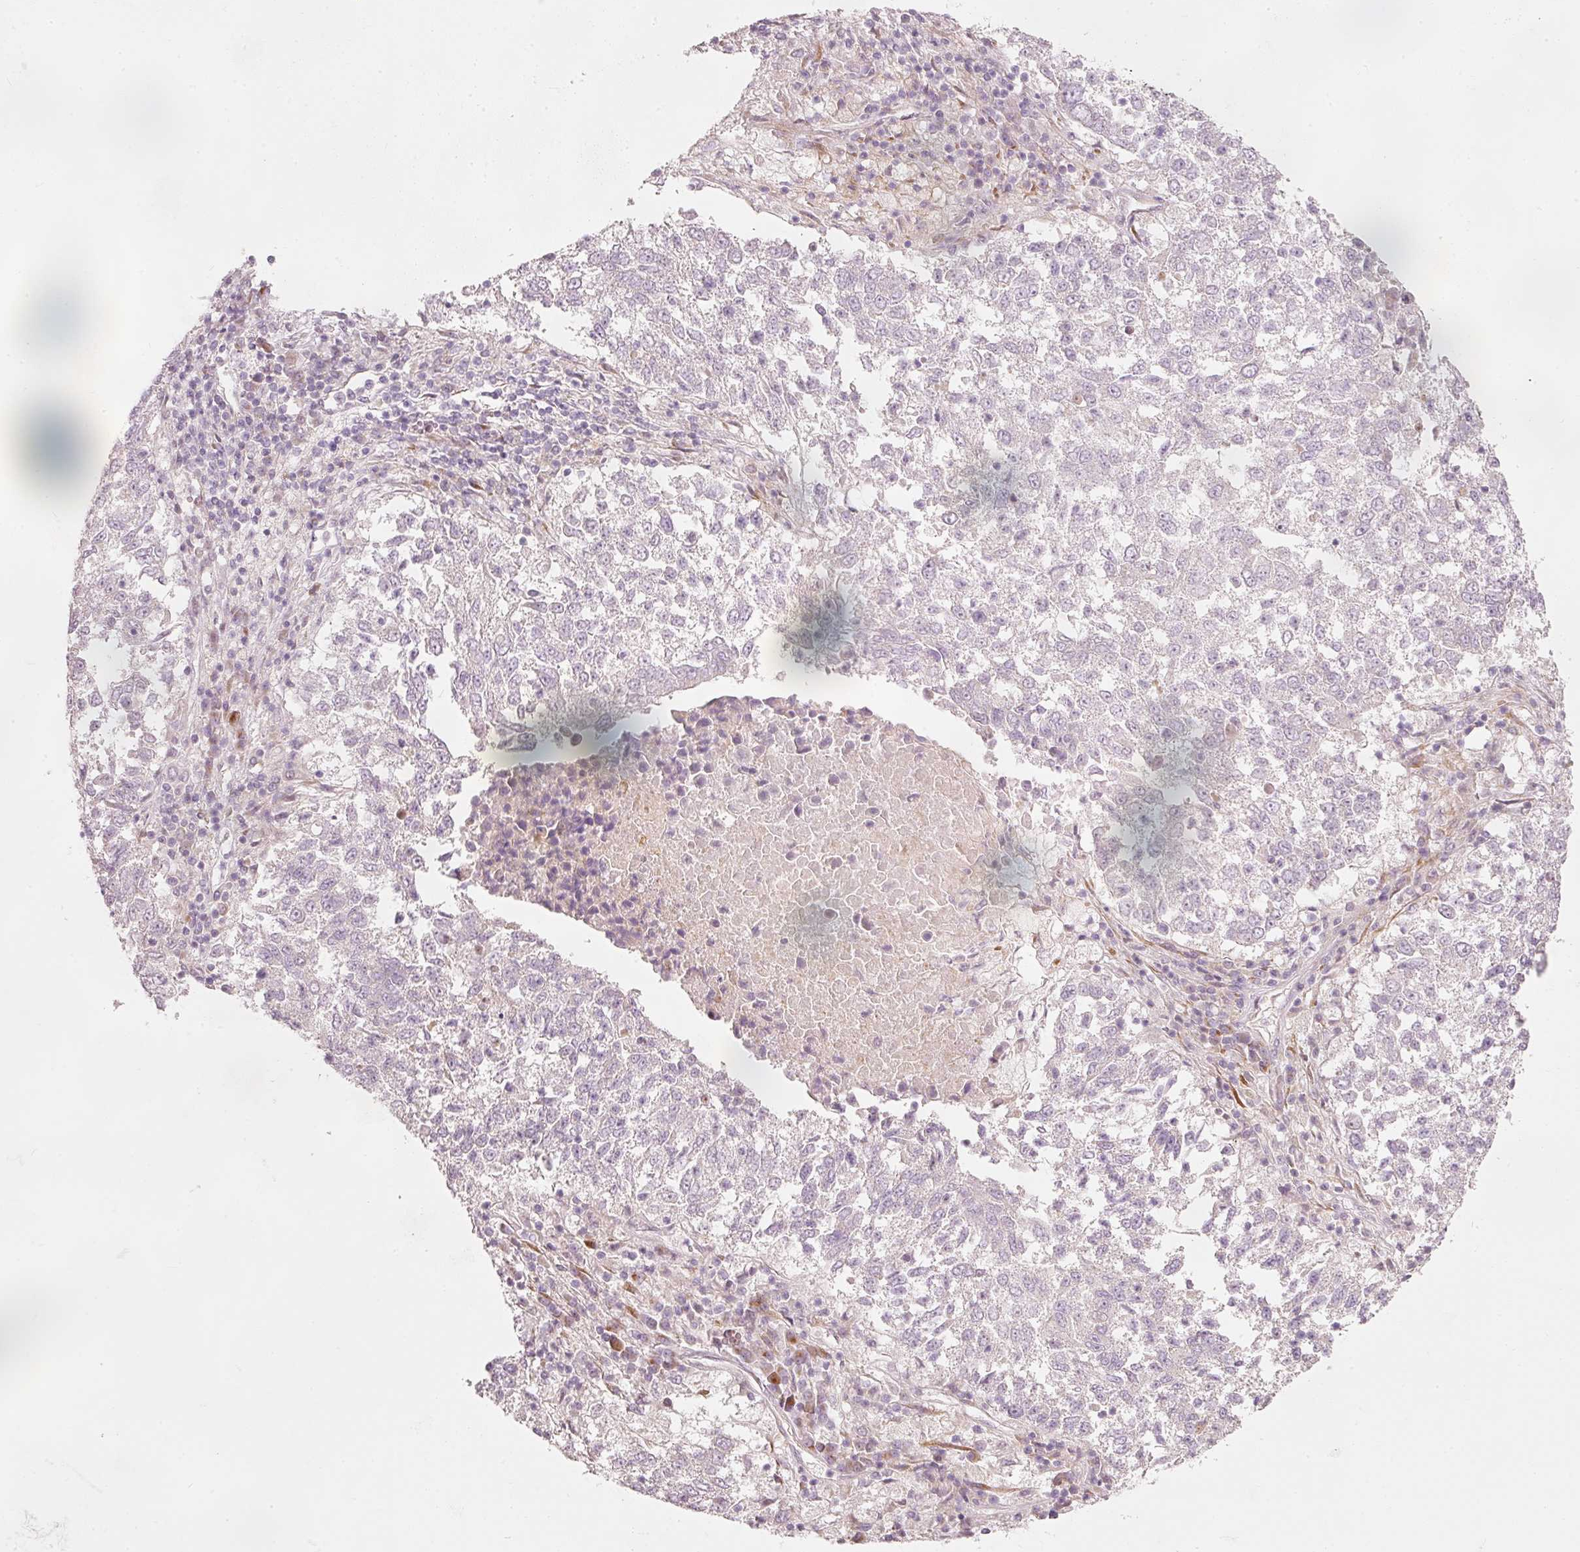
{"staining": {"intensity": "negative", "quantity": "none", "location": "none"}, "tissue": "lung cancer", "cell_type": "Tumor cells", "image_type": "cancer", "snomed": [{"axis": "morphology", "description": "Squamous cell carcinoma, NOS"}, {"axis": "topography", "description": "Lung"}], "caption": "This photomicrograph is of lung squamous cell carcinoma stained with immunohistochemistry to label a protein in brown with the nuclei are counter-stained blue. There is no expression in tumor cells. Nuclei are stained in blue.", "gene": "SLC20A1", "patient": {"sex": "male", "age": 73}}